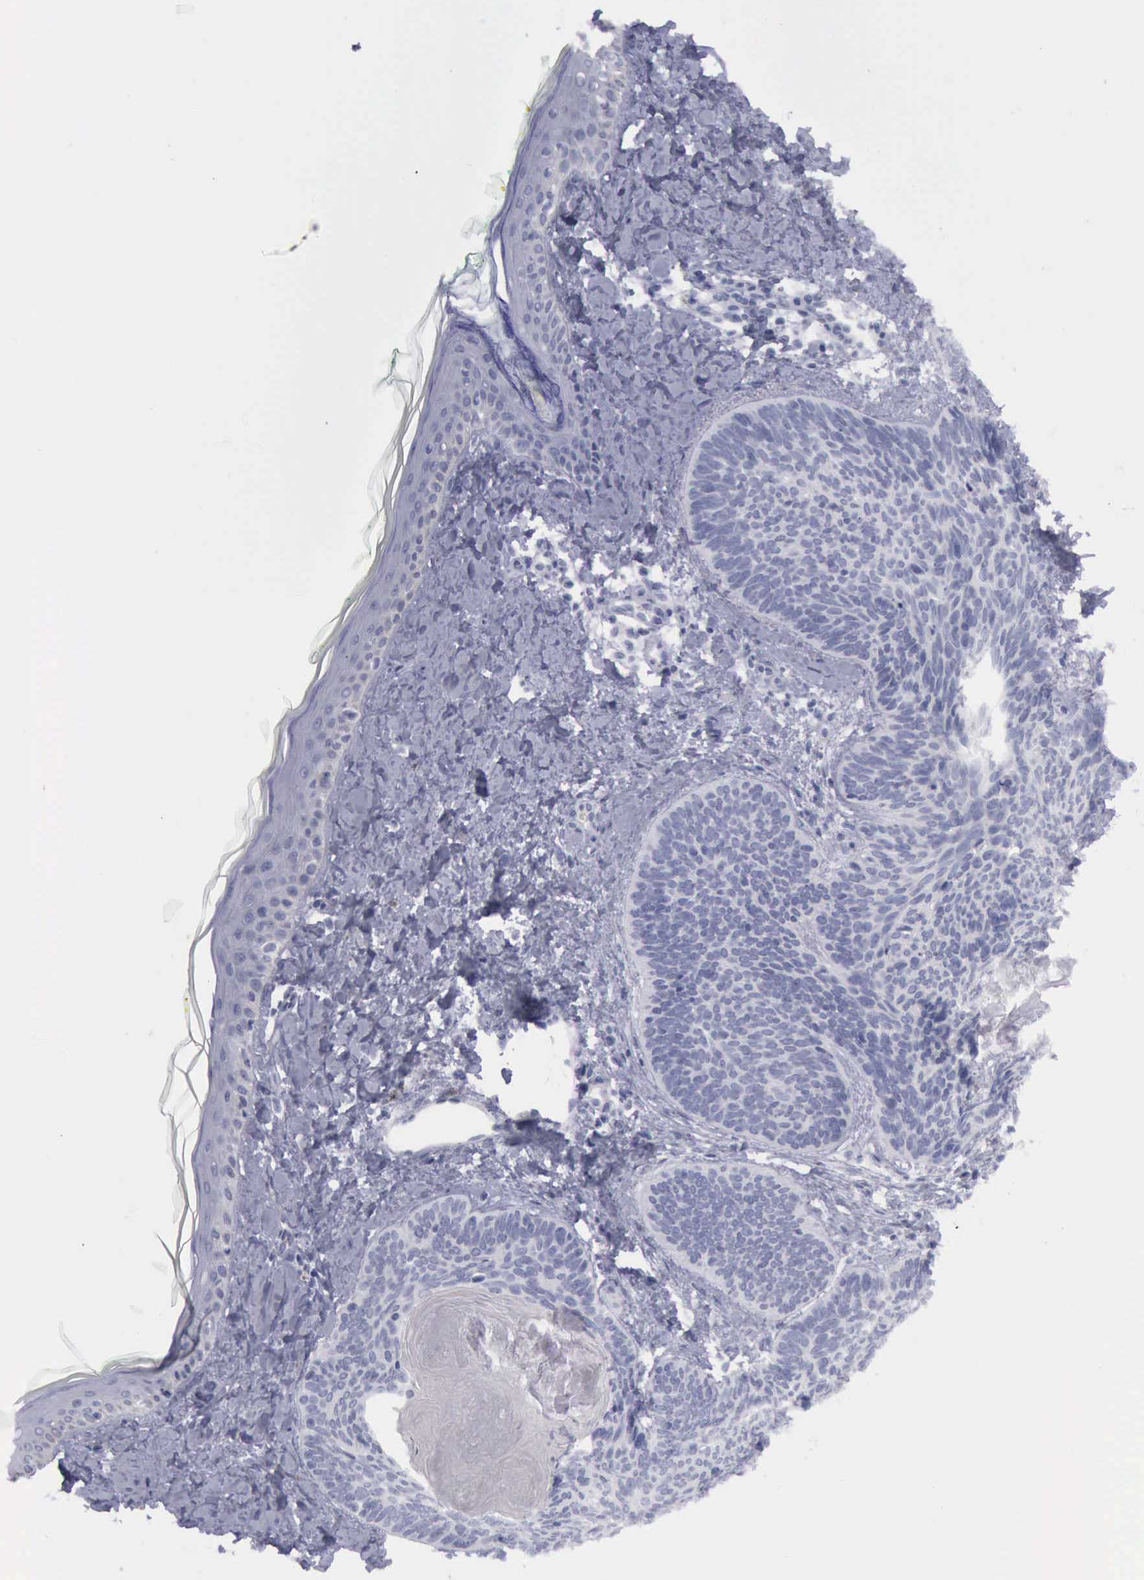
{"staining": {"intensity": "negative", "quantity": "none", "location": "none"}, "tissue": "skin cancer", "cell_type": "Tumor cells", "image_type": "cancer", "snomed": [{"axis": "morphology", "description": "Basal cell carcinoma"}, {"axis": "topography", "description": "Skin"}], "caption": "This is an immunohistochemistry (IHC) histopathology image of basal cell carcinoma (skin). There is no expression in tumor cells.", "gene": "KRT13", "patient": {"sex": "female", "age": 81}}